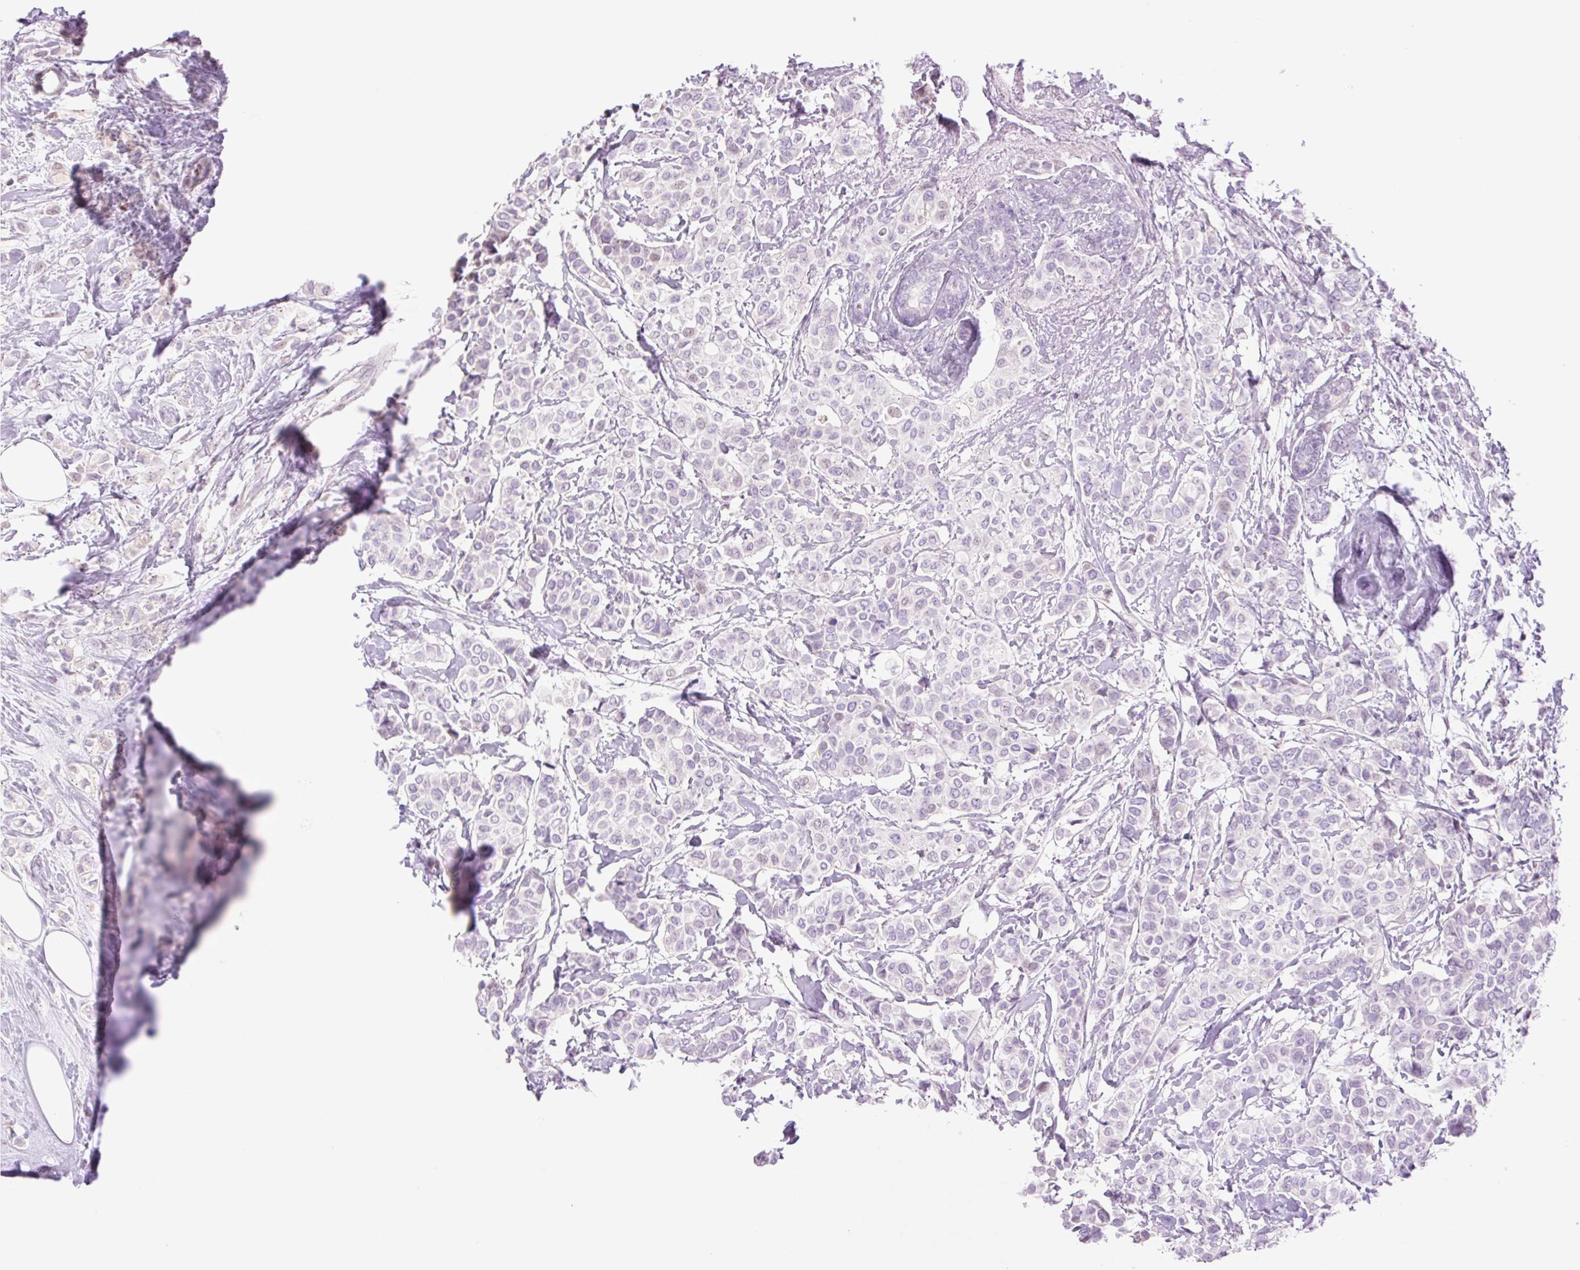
{"staining": {"intensity": "negative", "quantity": "none", "location": "none"}, "tissue": "breast cancer", "cell_type": "Tumor cells", "image_type": "cancer", "snomed": [{"axis": "morphology", "description": "Lobular carcinoma"}, {"axis": "topography", "description": "Breast"}], "caption": "Breast cancer was stained to show a protein in brown. There is no significant staining in tumor cells.", "gene": "TBX15", "patient": {"sex": "female", "age": 51}}